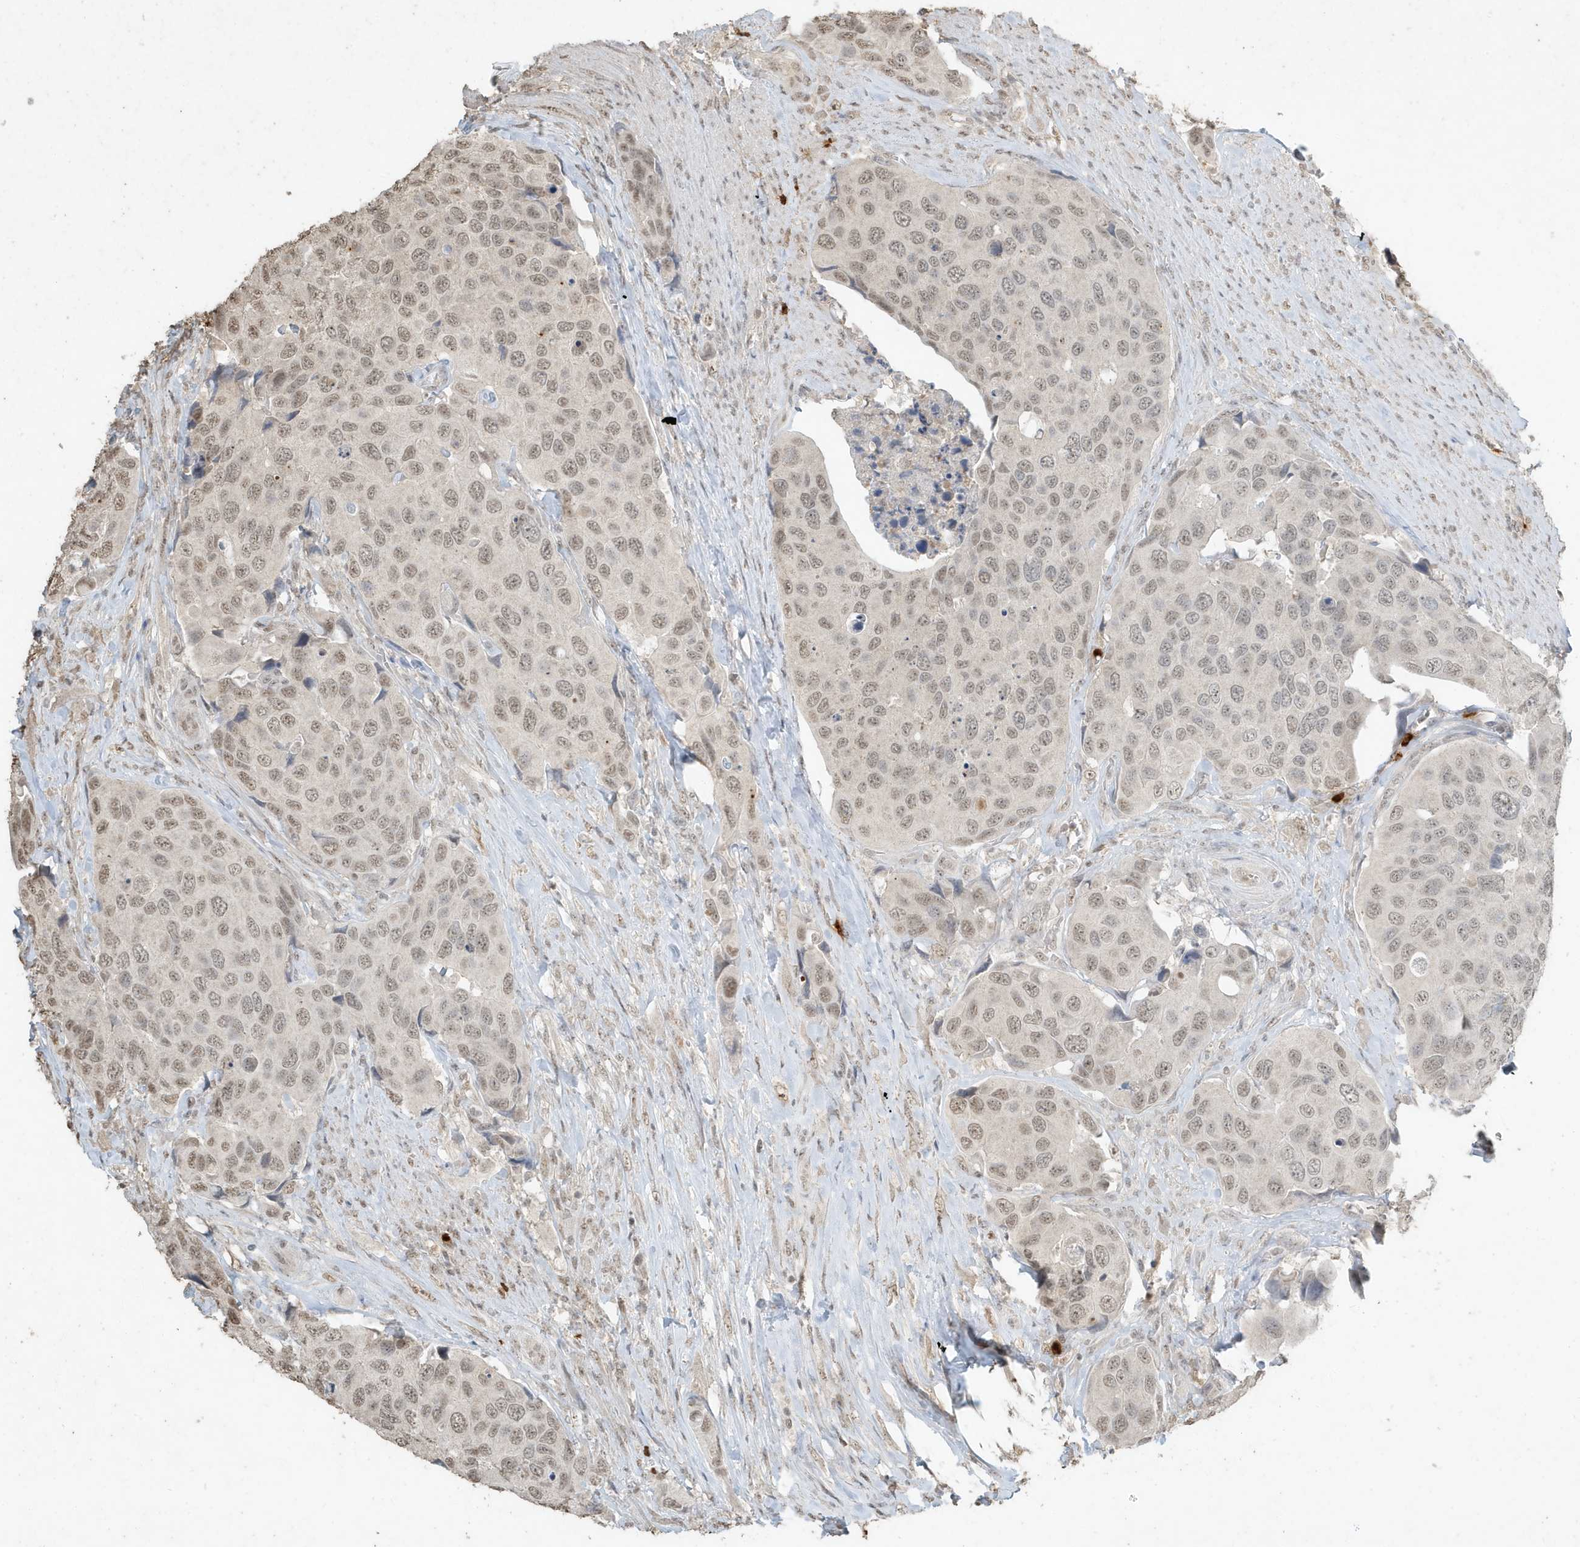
{"staining": {"intensity": "weak", "quantity": ">75%", "location": "nuclear"}, "tissue": "urothelial cancer", "cell_type": "Tumor cells", "image_type": "cancer", "snomed": [{"axis": "morphology", "description": "Urothelial carcinoma, High grade"}, {"axis": "topography", "description": "Urinary bladder"}], "caption": "High-grade urothelial carcinoma stained with a brown dye displays weak nuclear positive staining in about >75% of tumor cells.", "gene": "DEFA1", "patient": {"sex": "male", "age": 74}}